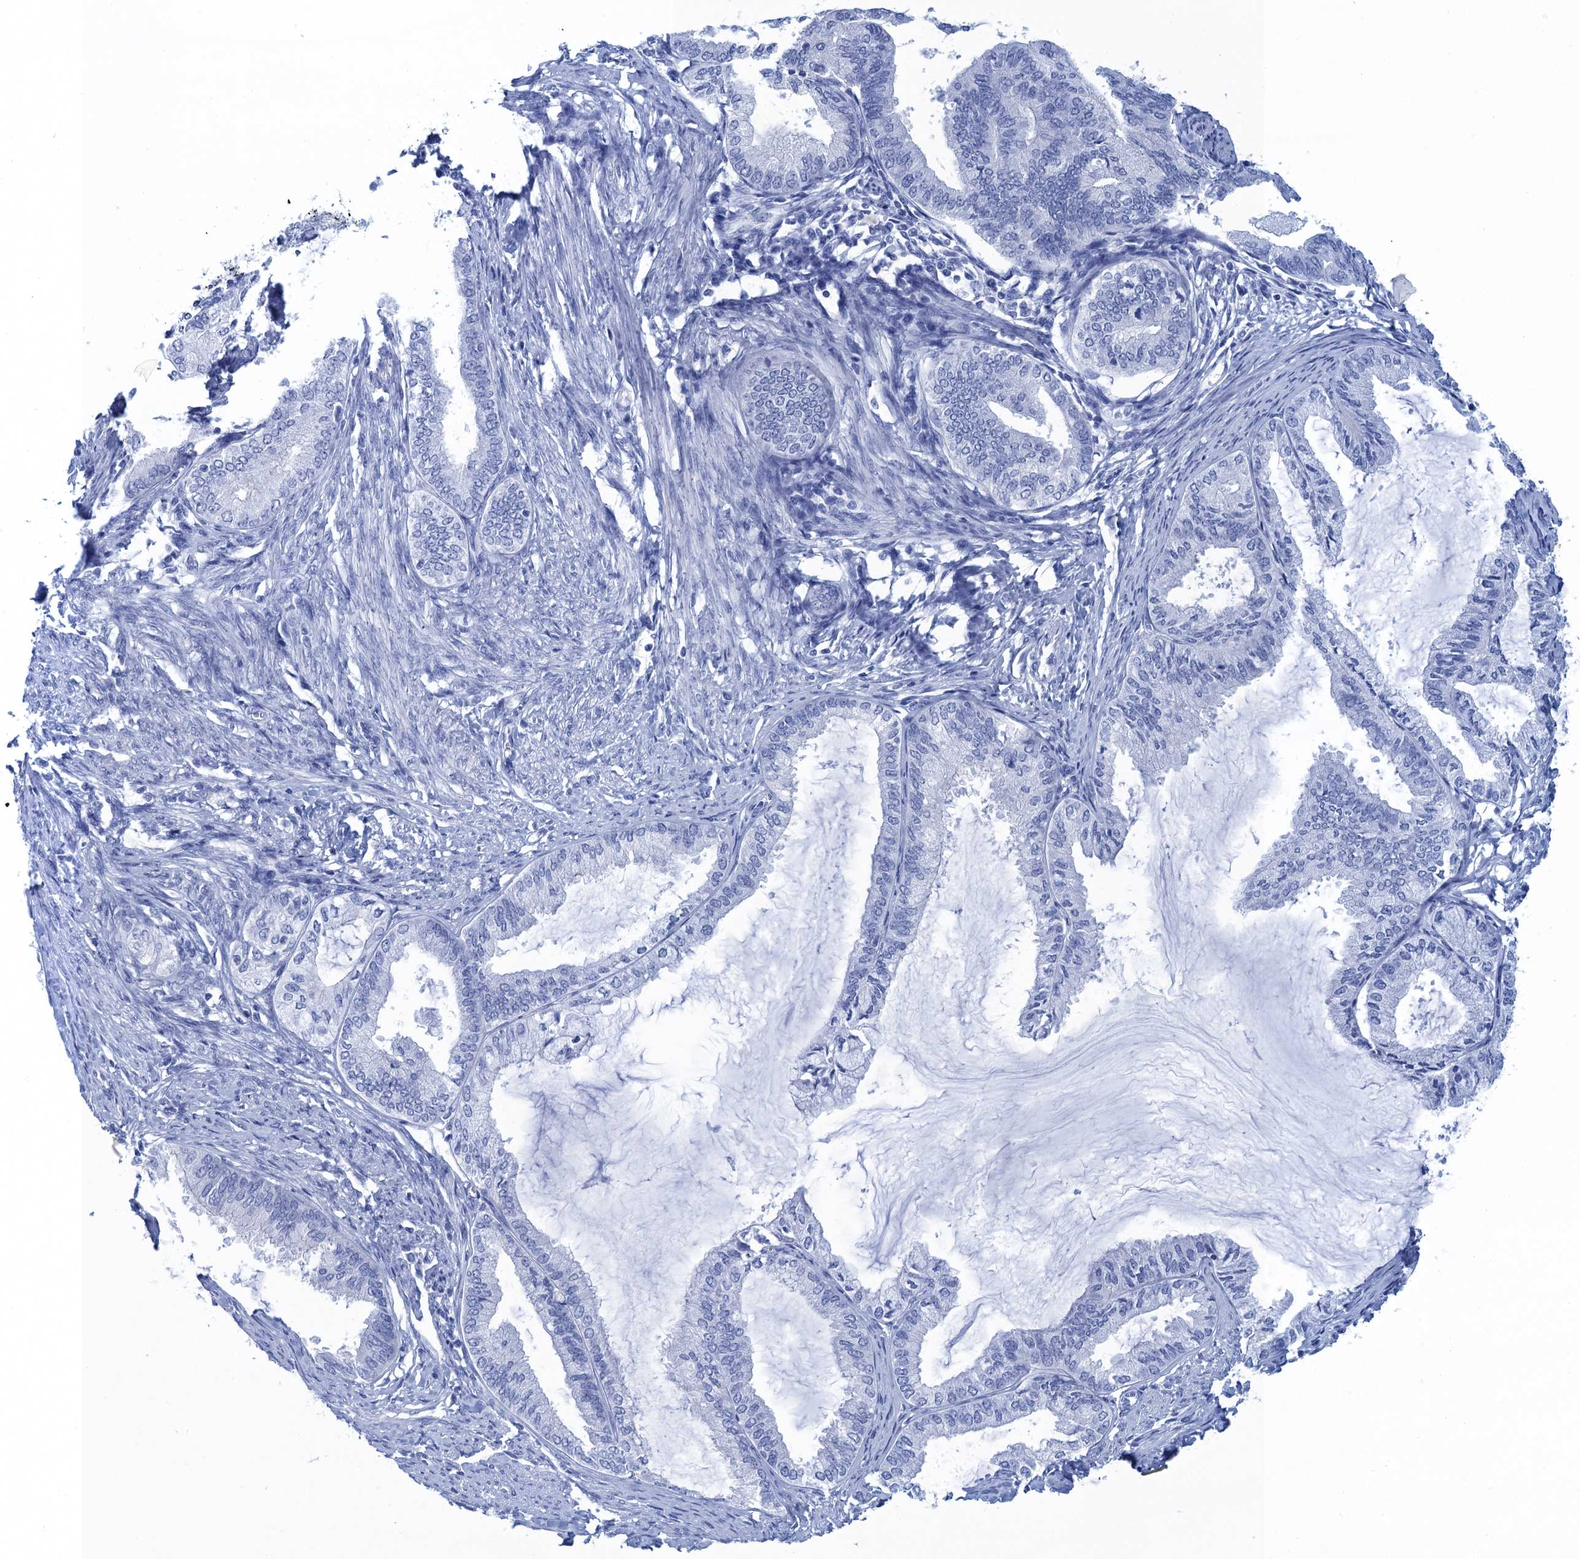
{"staining": {"intensity": "negative", "quantity": "none", "location": "none"}, "tissue": "endometrial cancer", "cell_type": "Tumor cells", "image_type": "cancer", "snomed": [{"axis": "morphology", "description": "Adenocarcinoma, NOS"}, {"axis": "topography", "description": "Endometrium"}], "caption": "High power microscopy photomicrograph of an IHC photomicrograph of adenocarcinoma (endometrial), revealing no significant staining in tumor cells. (DAB (3,3'-diaminobenzidine) immunohistochemistry visualized using brightfield microscopy, high magnification).", "gene": "CALML5", "patient": {"sex": "female", "age": 86}}